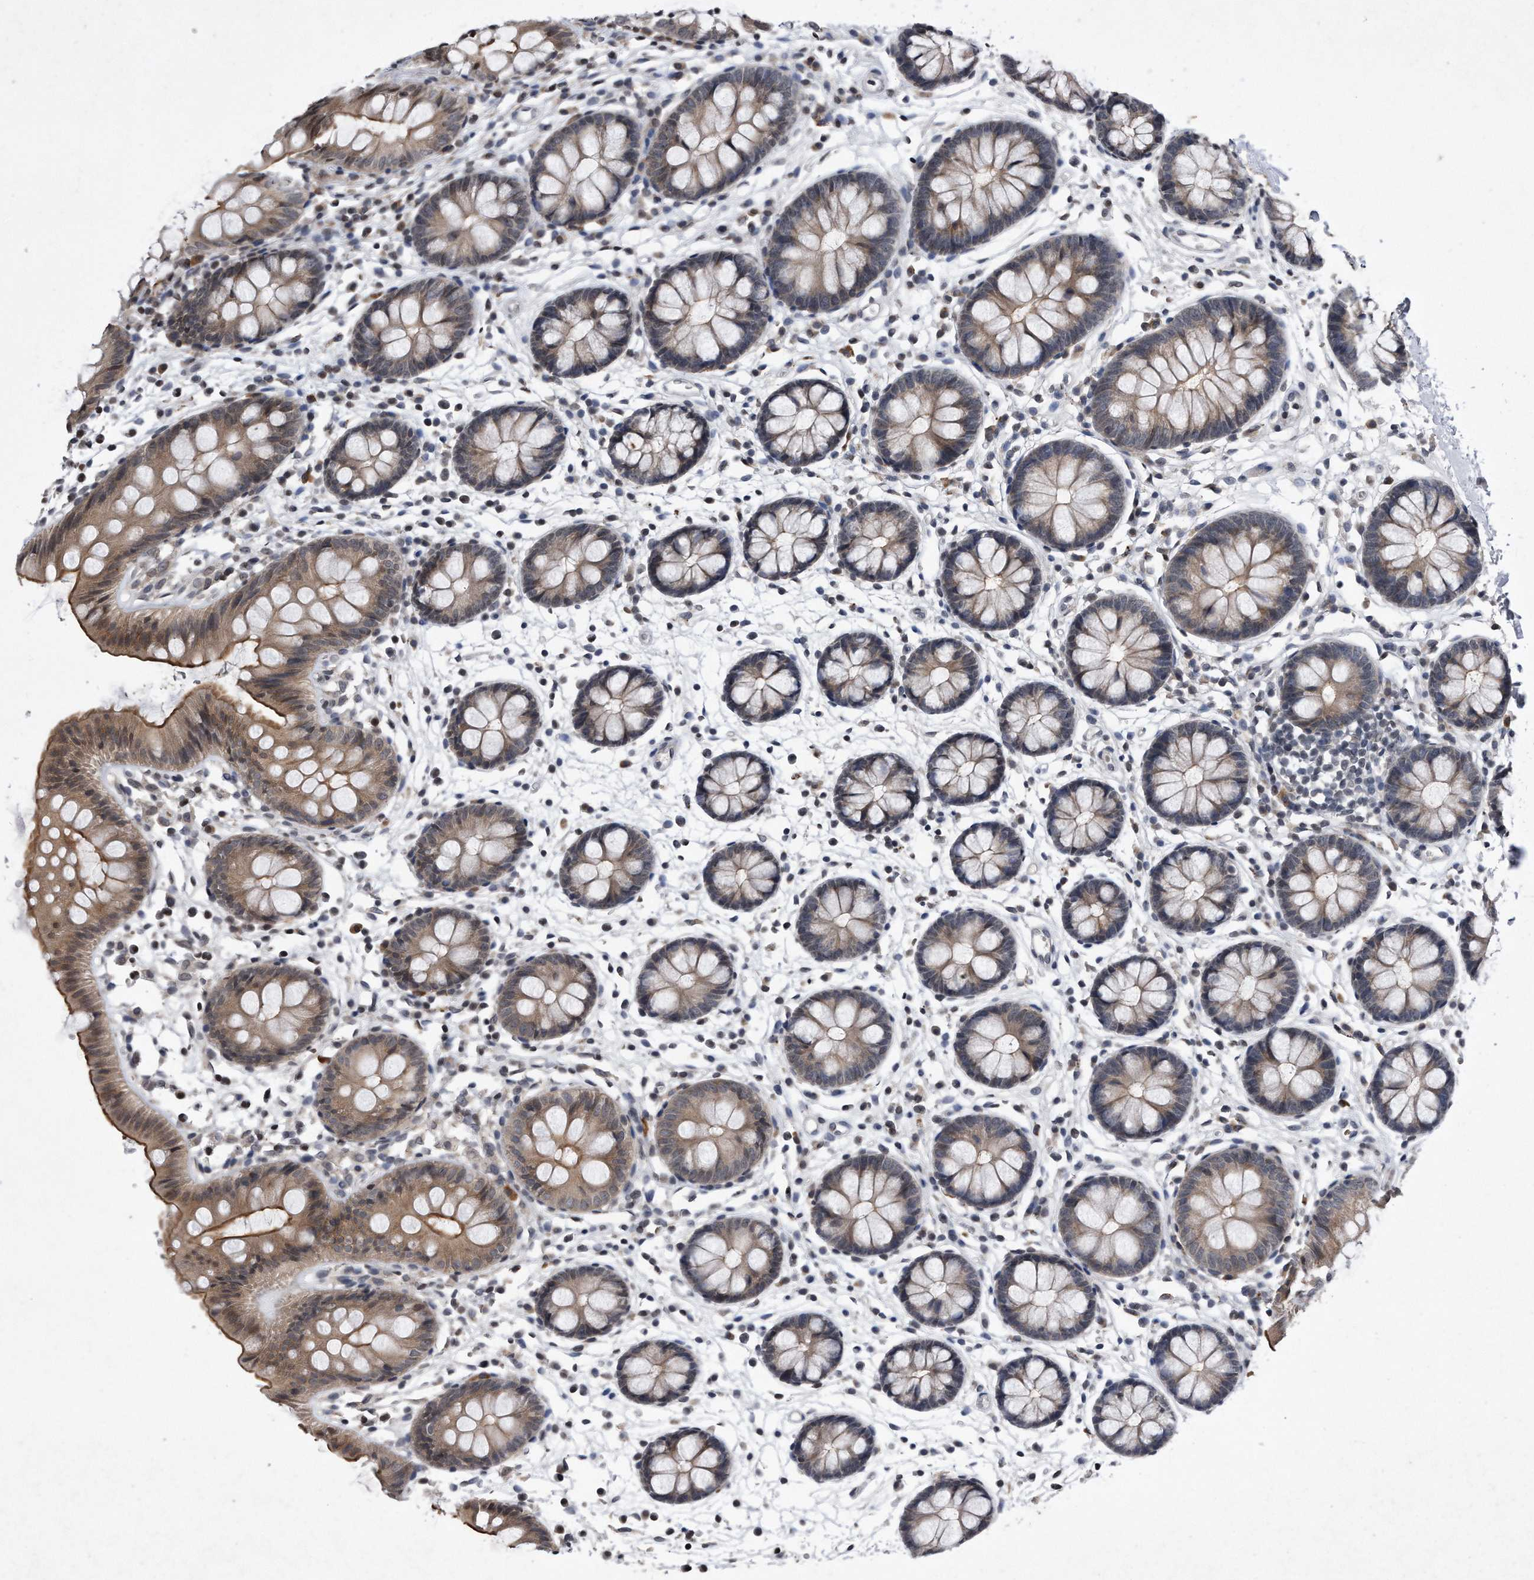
{"staining": {"intensity": "weak", "quantity": "25%-75%", "location": "cytoplasmic/membranous"}, "tissue": "colon", "cell_type": "Endothelial cells", "image_type": "normal", "snomed": [{"axis": "morphology", "description": "Normal tissue, NOS"}, {"axis": "topography", "description": "Colon"}], "caption": "Normal colon reveals weak cytoplasmic/membranous expression in approximately 25%-75% of endothelial cells, visualized by immunohistochemistry.", "gene": "DAB1", "patient": {"sex": "male", "age": 56}}